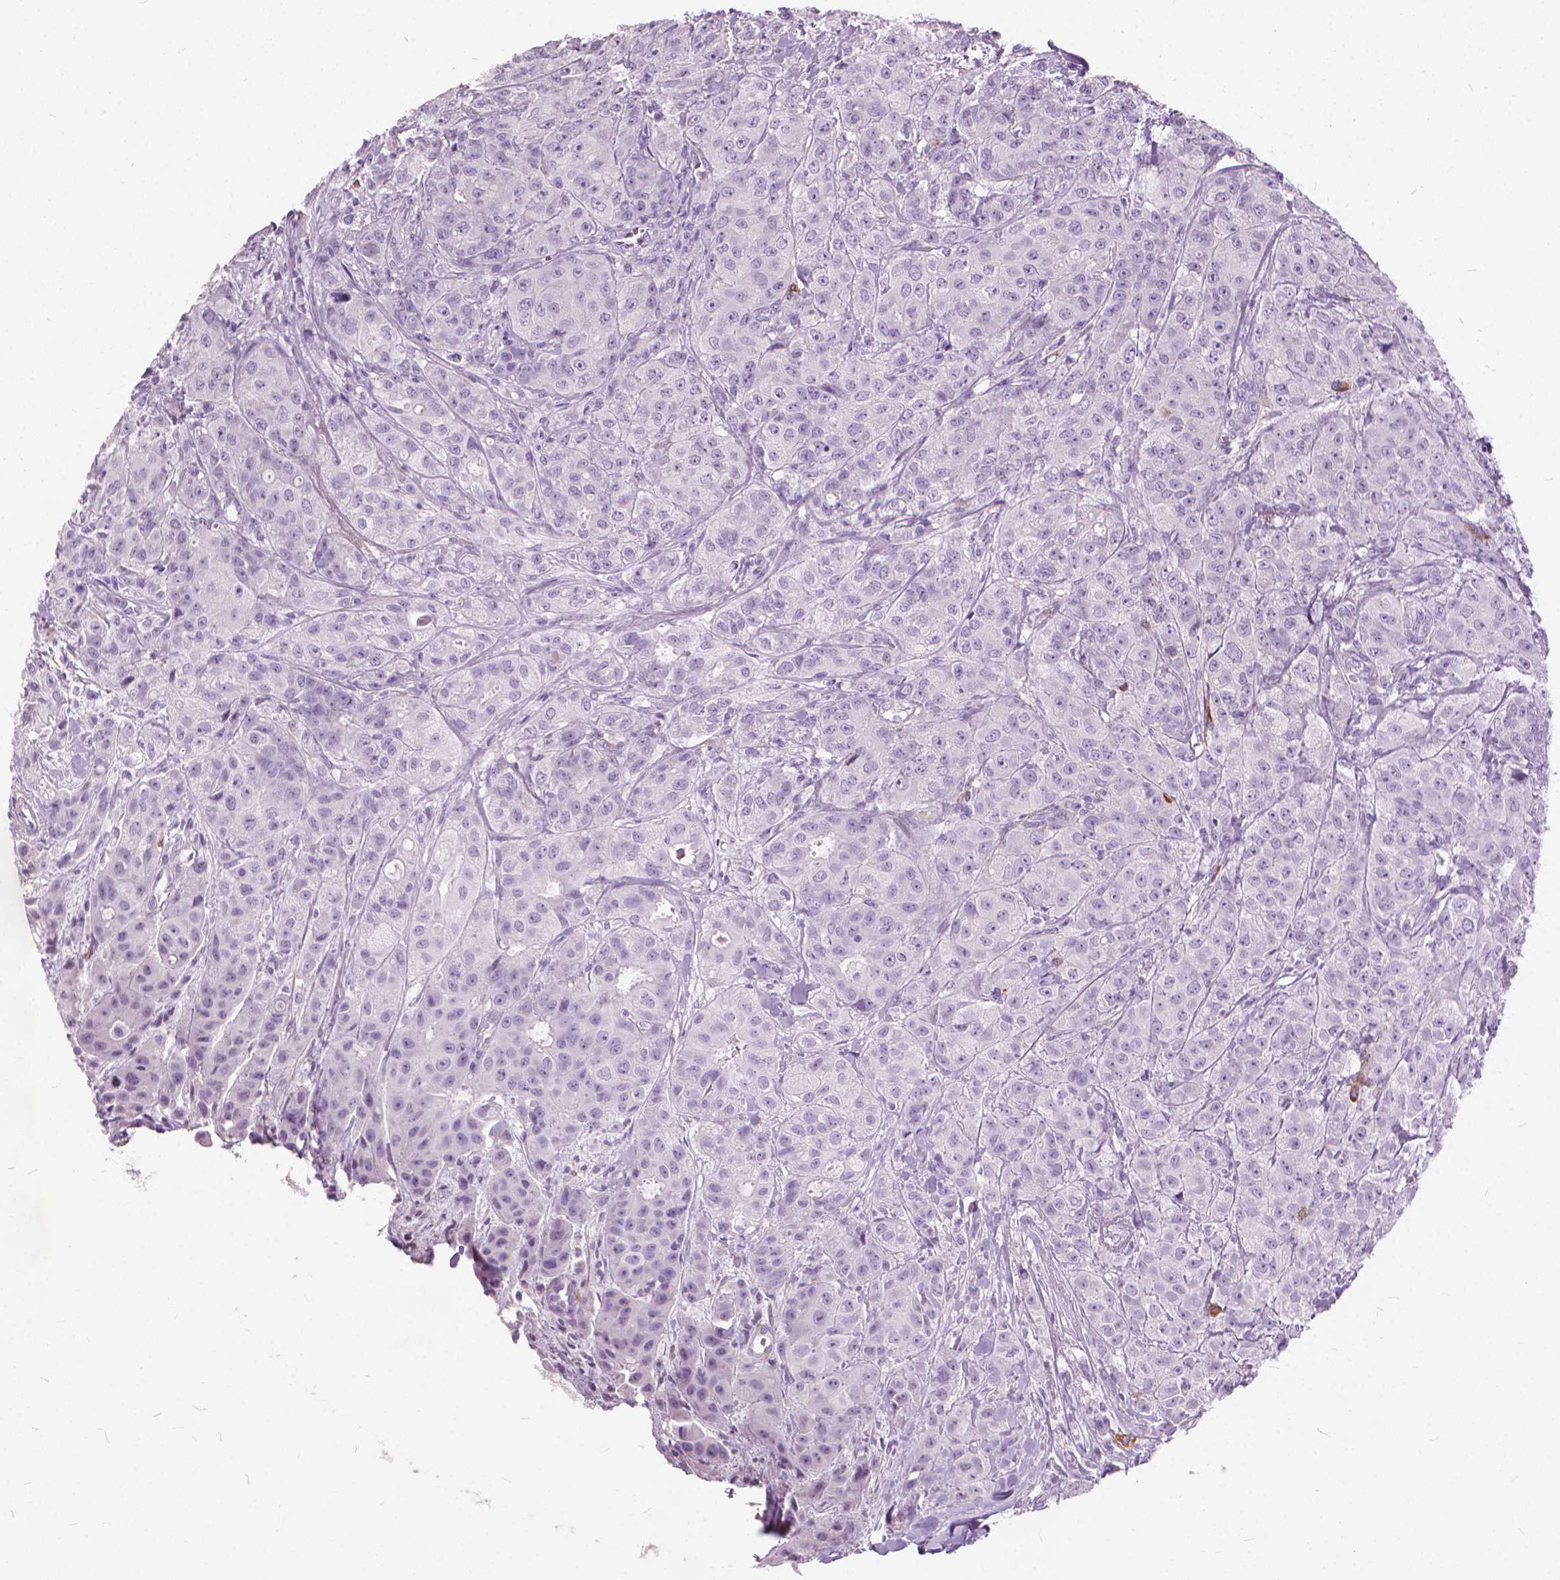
{"staining": {"intensity": "negative", "quantity": "none", "location": "none"}, "tissue": "breast cancer", "cell_type": "Tumor cells", "image_type": "cancer", "snomed": [{"axis": "morphology", "description": "Duct carcinoma"}, {"axis": "topography", "description": "Breast"}], "caption": "A photomicrograph of human breast cancer is negative for staining in tumor cells.", "gene": "DNM1", "patient": {"sex": "female", "age": 43}}